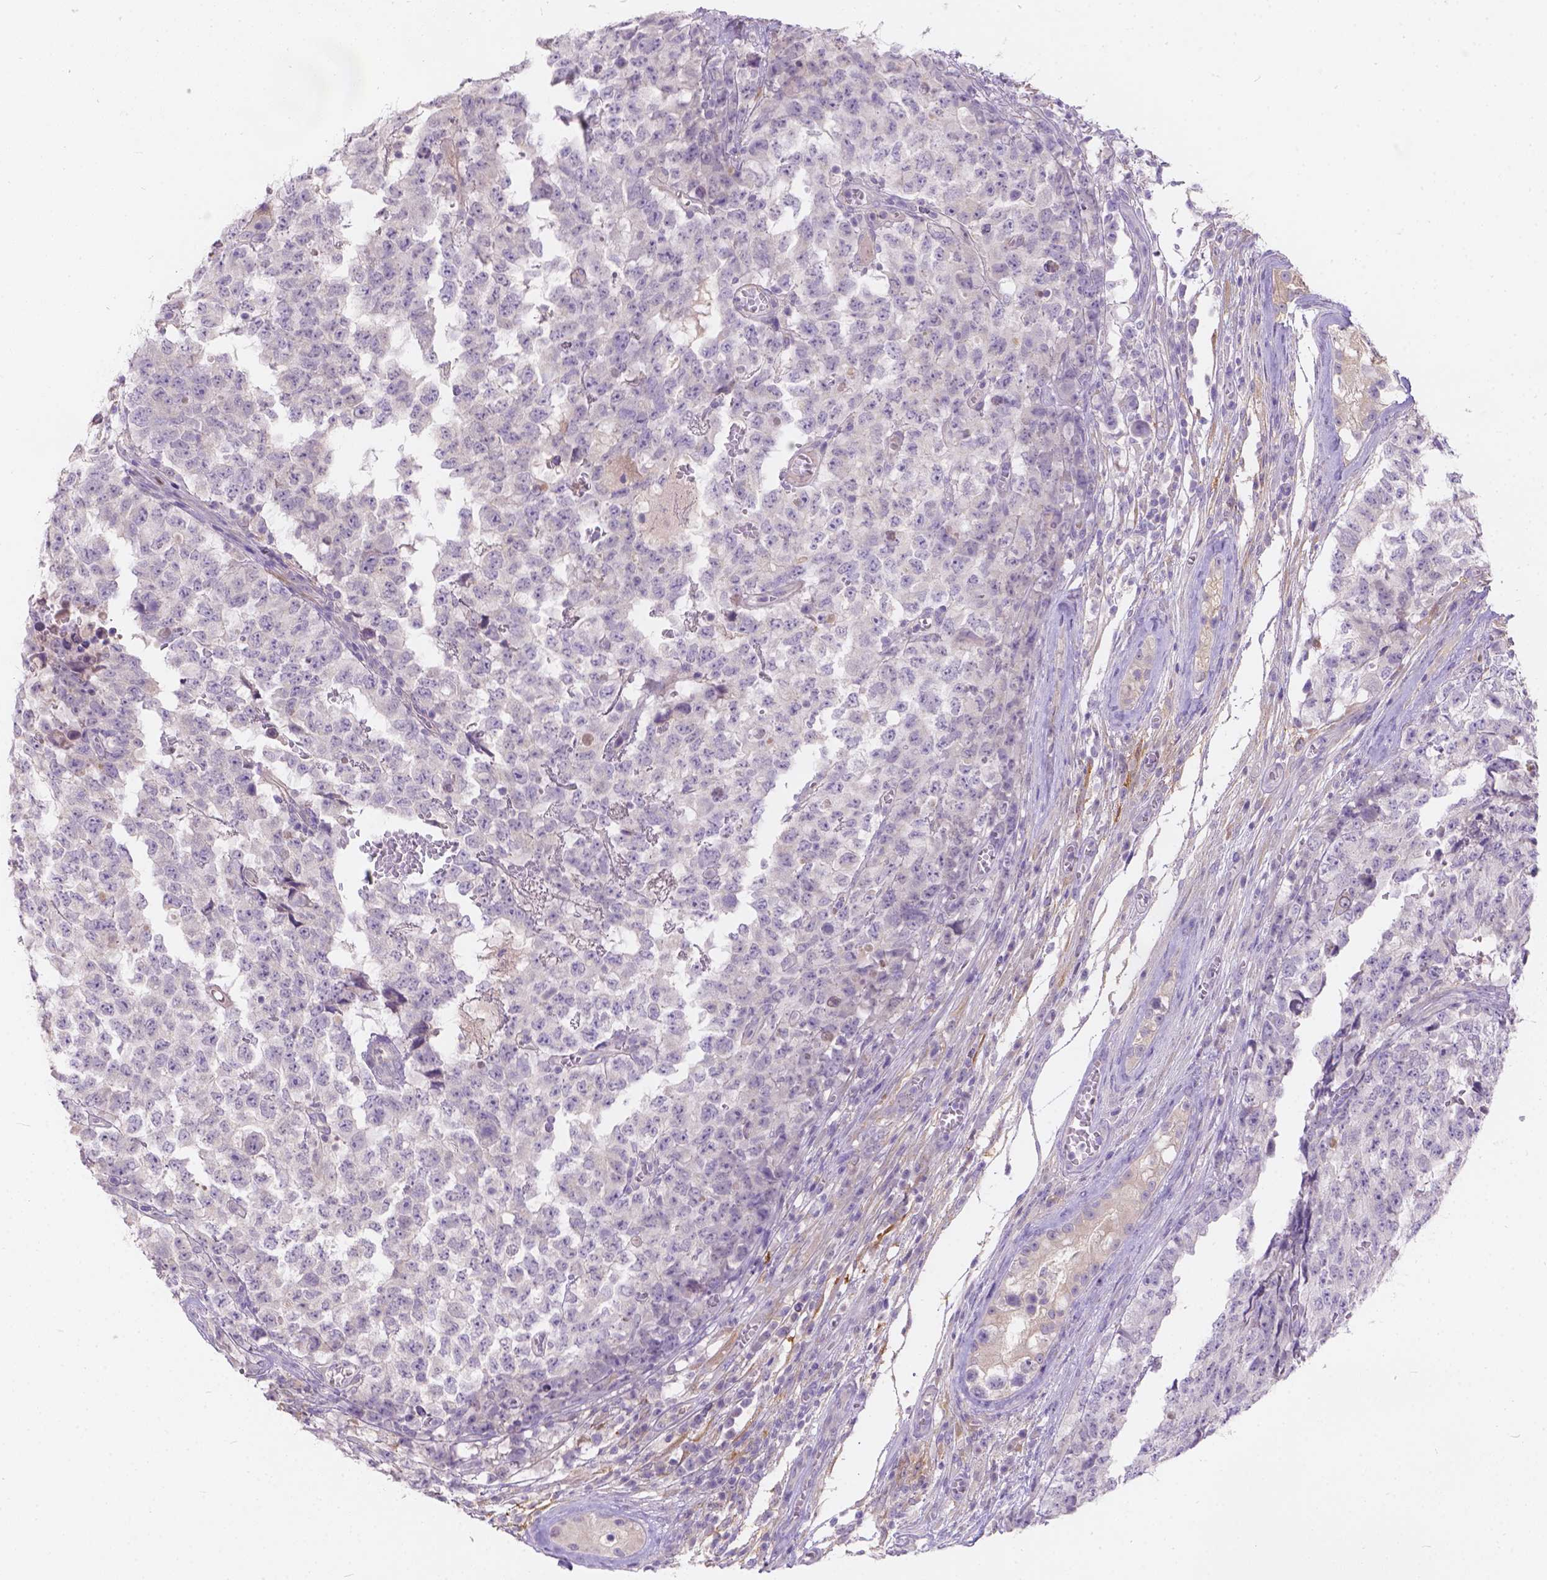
{"staining": {"intensity": "negative", "quantity": "none", "location": "none"}, "tissue": "testis cancer", "cell_type": "Tumor cells", "image_type": "cancer", "snomed": [{"axis": "morphology", "description": "Carcinoma, Embryonal, NOS"}, {"axis": "topography", "description": "Testis"}], "caption": "This is an IHC photomicrograph of testis cancer (embryonal carcinoma). There is no expression in tumor cells.", "gene": "PEX11G", "patient": {"sex": "male", "age": 23}}